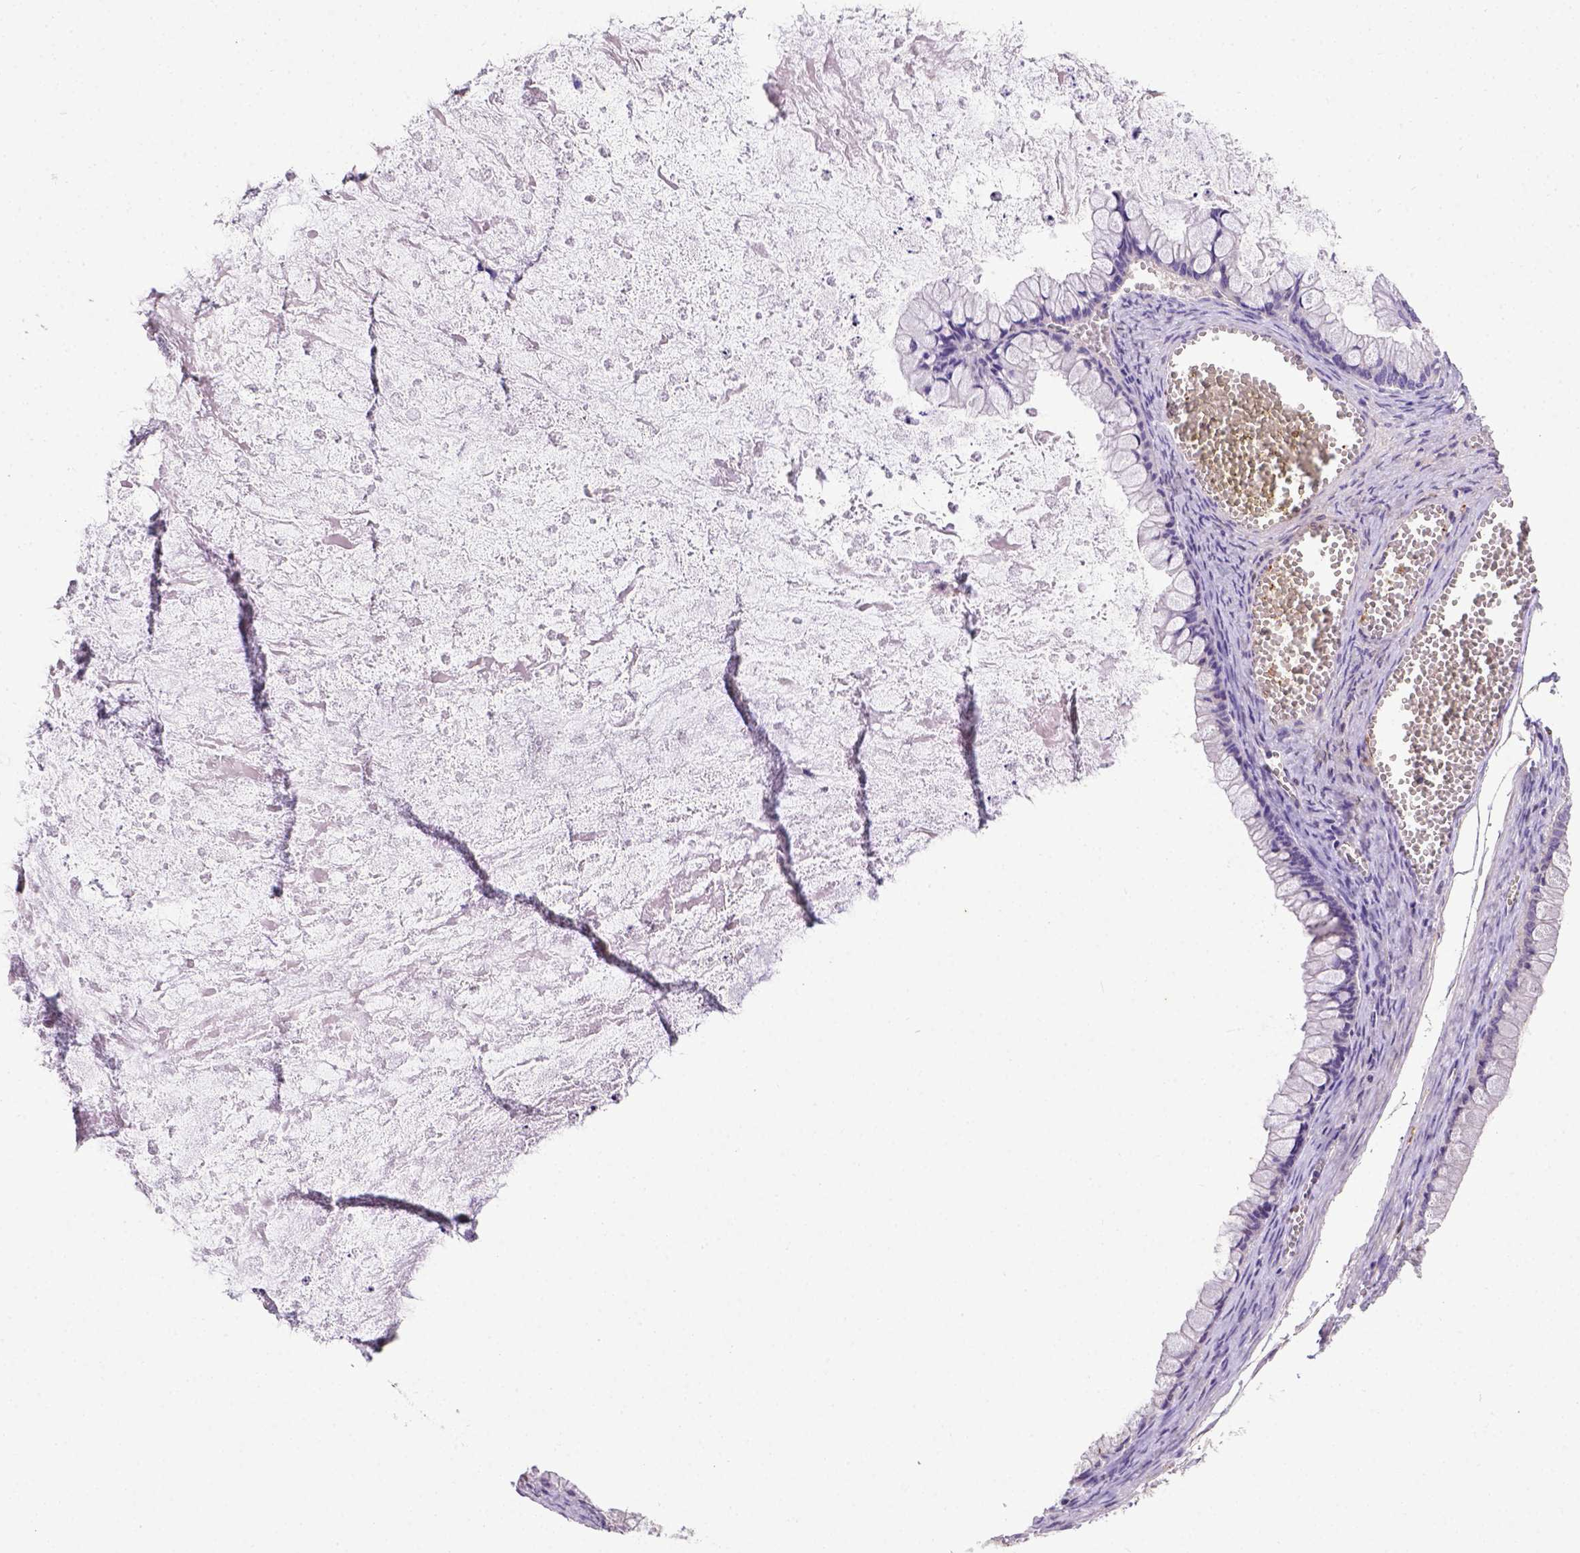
{"staining": {"intensity": "negative", "quantity": "none", "location": "none"}, "tissue": "ovarian cancer", "cell_type": "Tumor cells", "image_type": "cancer", "snomed": [{"axis": "morphology", "description": "Cystadenocarcinoma, mucinous, NOS"}, {"axis": "topography", "description": "Ovary"}], "caption": "This is an immunohistochemistry histopathology image of human ovarian cancer. There is no expression in tumor cells.", "gene": "BTN1A1", "patient": {"sex": "female", "age": 67}}